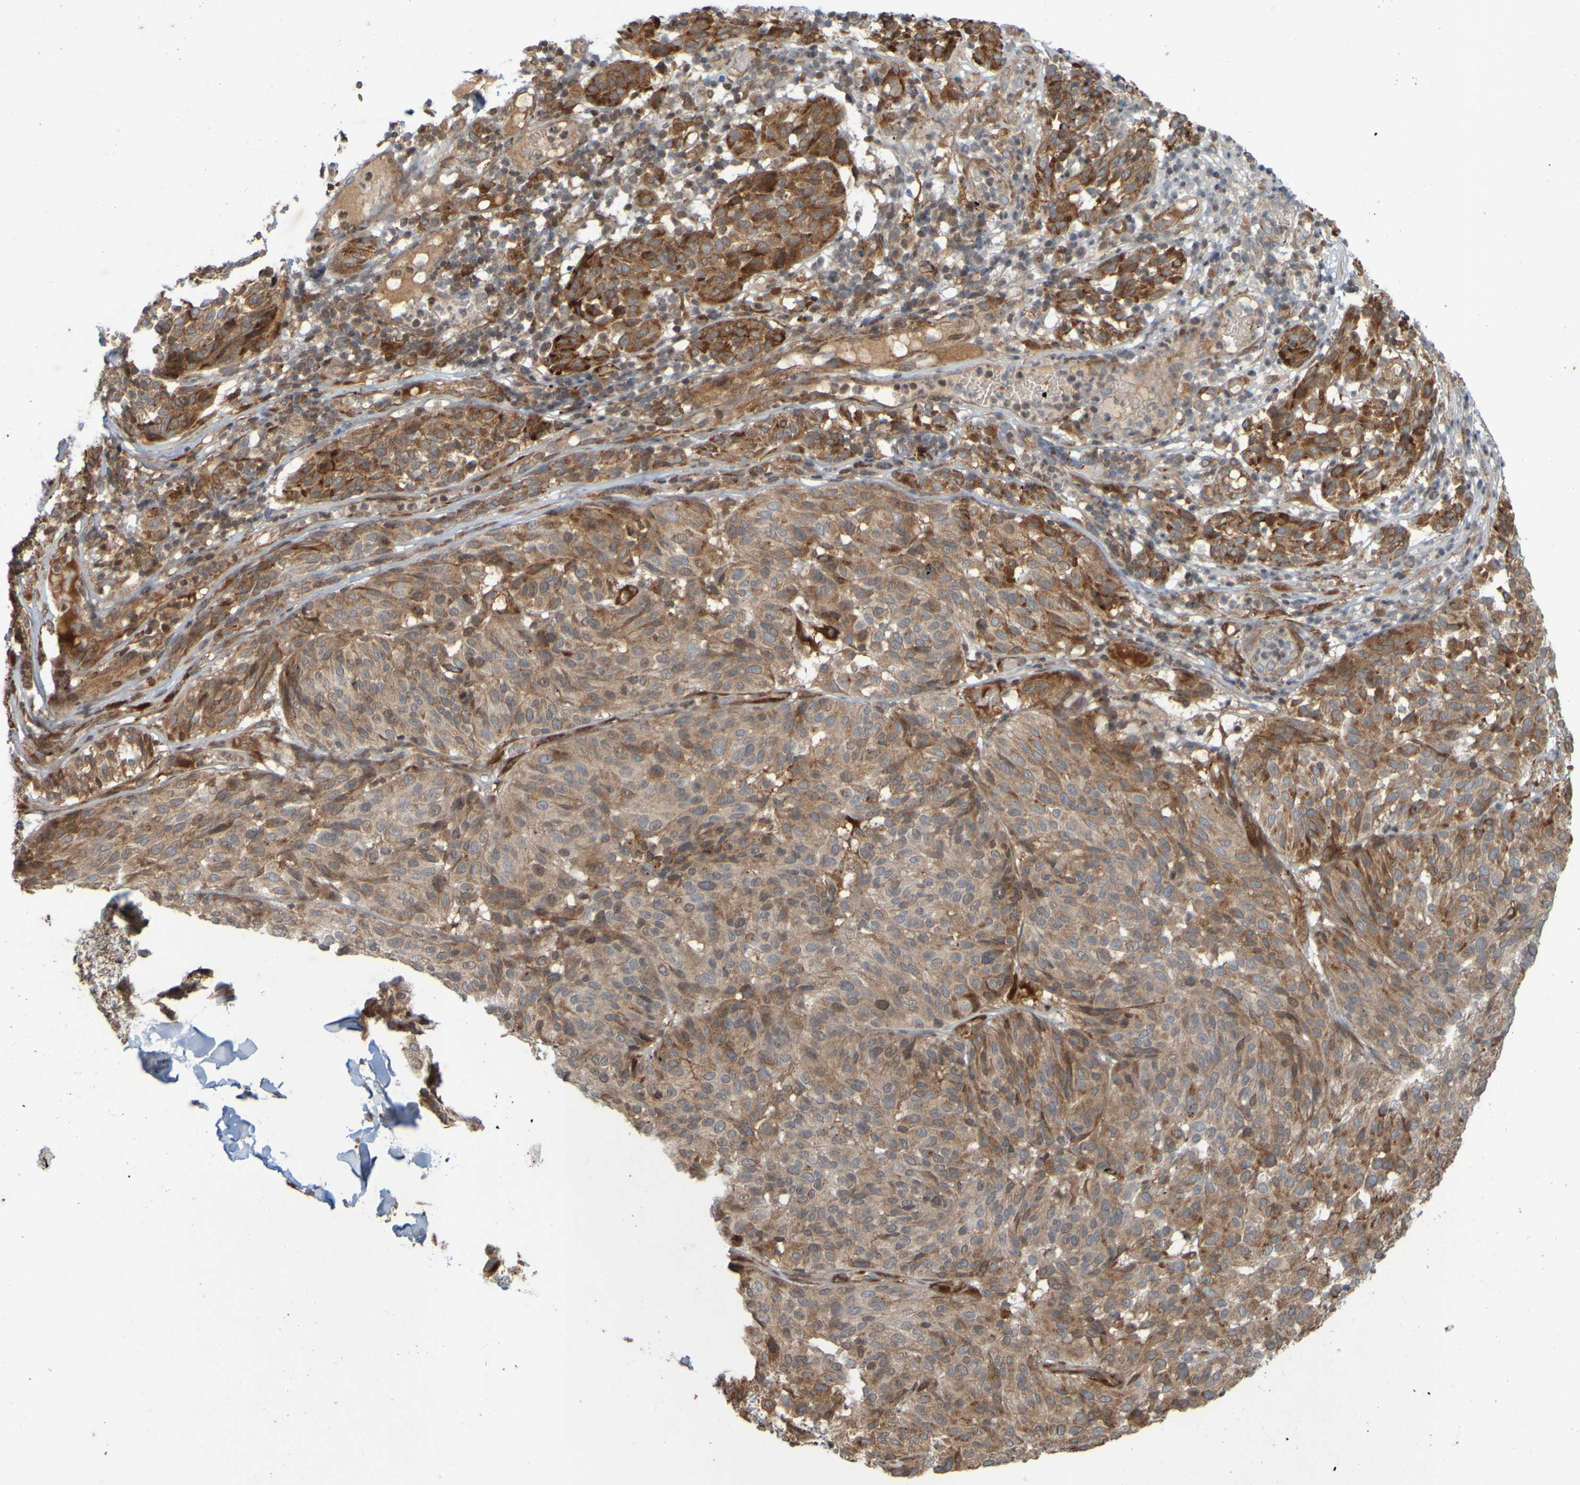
{"staining": {"intensity": "moderate", "quantity": ">75%", "location": "cytoplasmic/membranous"}, "tissue": "melanoma", "cell_type": "Tumor cells", "image_type": "cancer", "snomed": [{"axis": "morphology", "description": "Malignant melanoma, NOS"}, {"axis": "topography", "description": "Skin"}], "caption": "Human malignant melanoma stained for a protein (brown) shows moderate cytoplasmic/membranous positive expression in about >75% of tumor cells.", "gene": "GUCY1A1", "patient": {"sex": "female", "age": 46}}